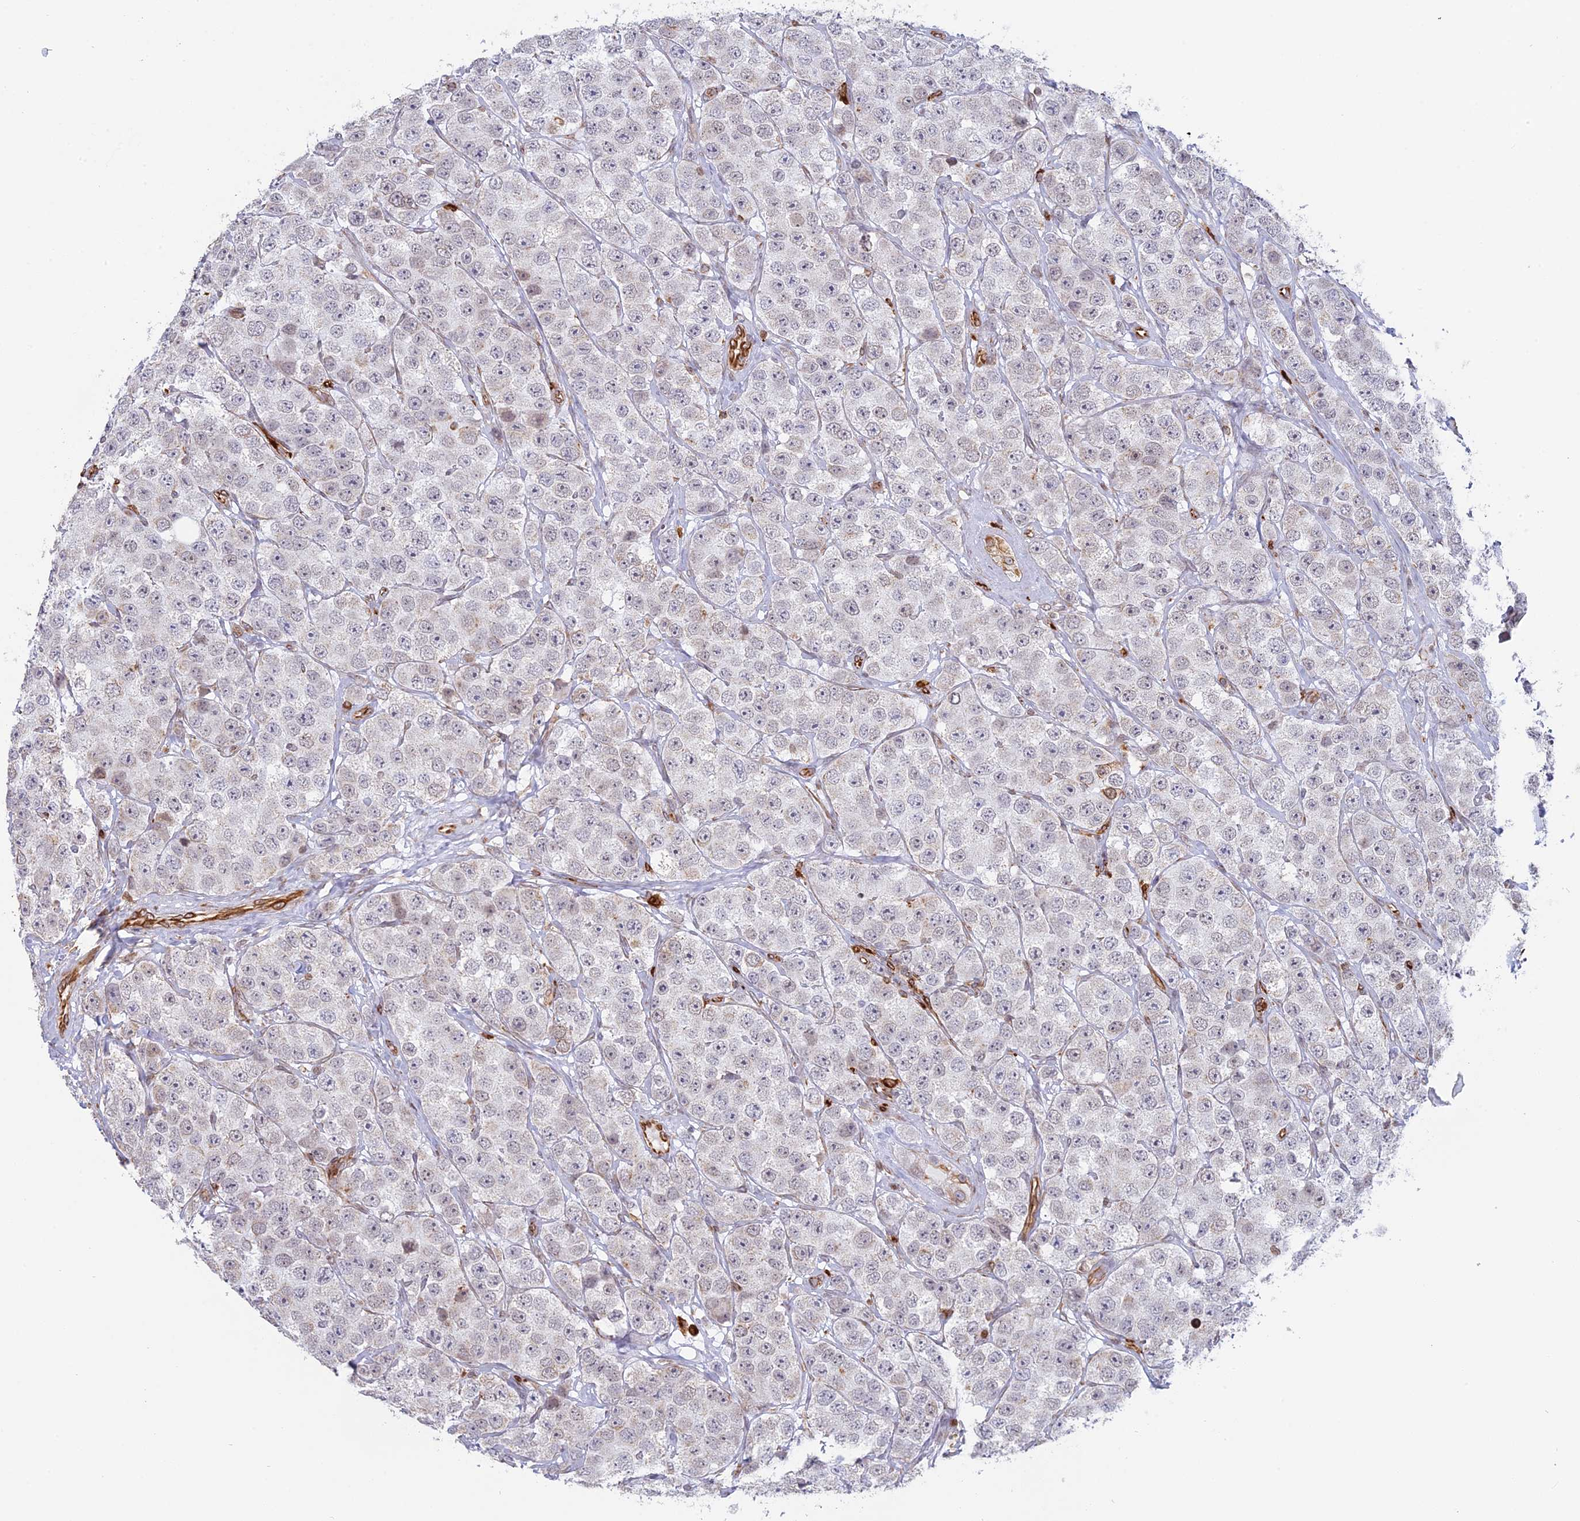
{"staining": {"intensity": "negative", "quantity": "none", "location": "none"}, "tissue": "testis cancer", "cell_type": "Tumor cells", "image_type": "cancer", "snomed": [{"axis": "morphology", "description": "Seminoma, NOS"}, {"axis": "topography", "description": "Testis"}], "caption": "Immunohistochemistry micrograph of human testis cancer stained for a protein (brown), which exhibits no staining in tumor cells.", "gene": "APOBR", "patient": {"sex": "male", "age": 28}}